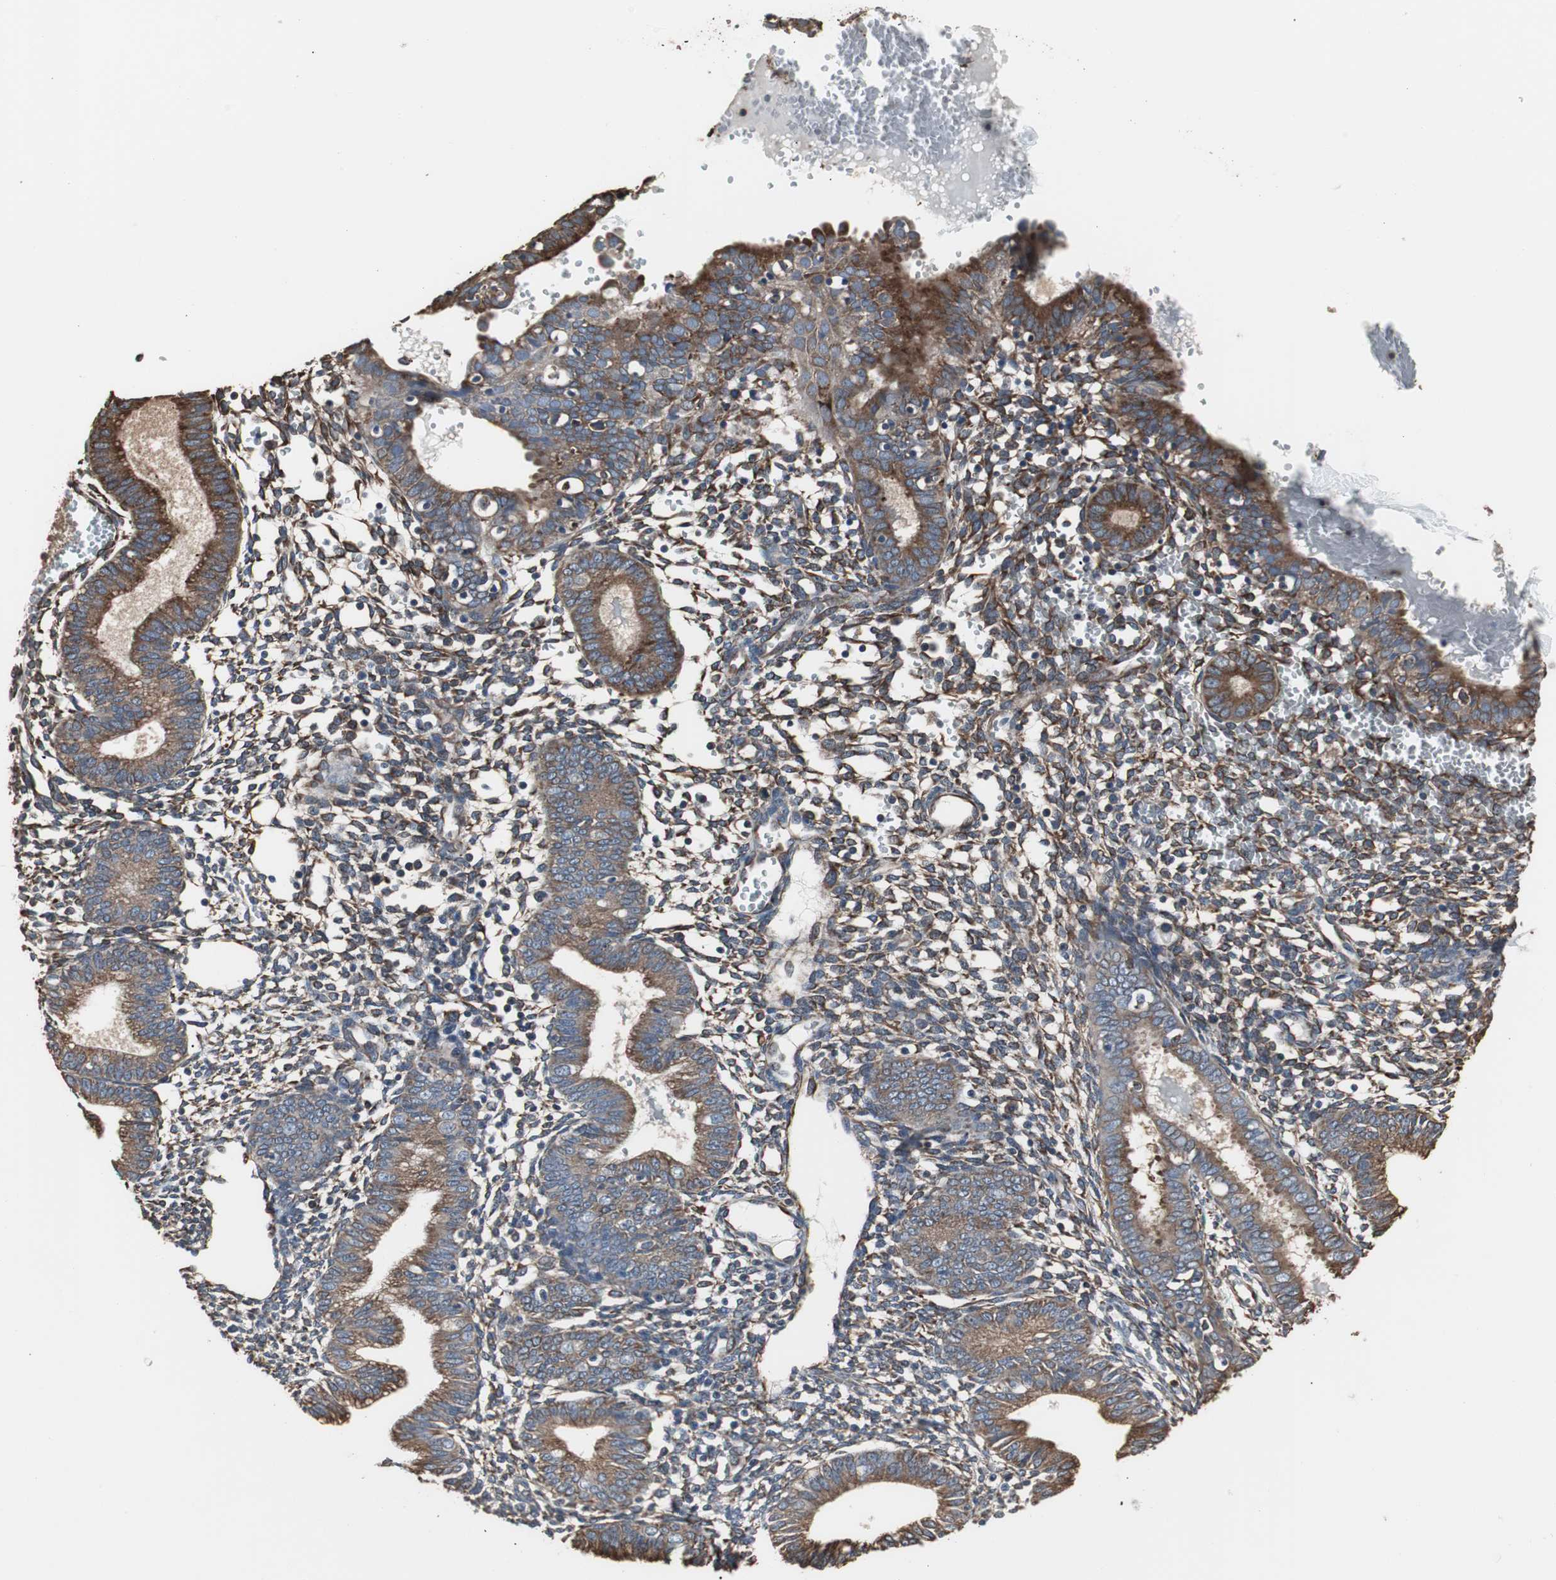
{"staining": {"intensity": "strong", "quantity": ">75%", "location": "cytoplasmic/membranous"}, "tissue": "endometrium", "cell_type": "Cells in endometrial stroma", "image_type": "normal", "snomed": [{"axis": "morphology", "description": "Normal tissue, NOS"}, {"axis": "topography", "description": "Endometrium"}], "caption": "IHC micrograph of normal endometrium: human endometrium stained using immunohistochemistry shows high levels of strong protein expression localized specifically in the cytoplasmic/membranous of cells in endometrial stroma, appearing as a cytoplasmic/membranous brown color.", "gene": "CALU", "patient": {"sex": "female", "age": 61}}